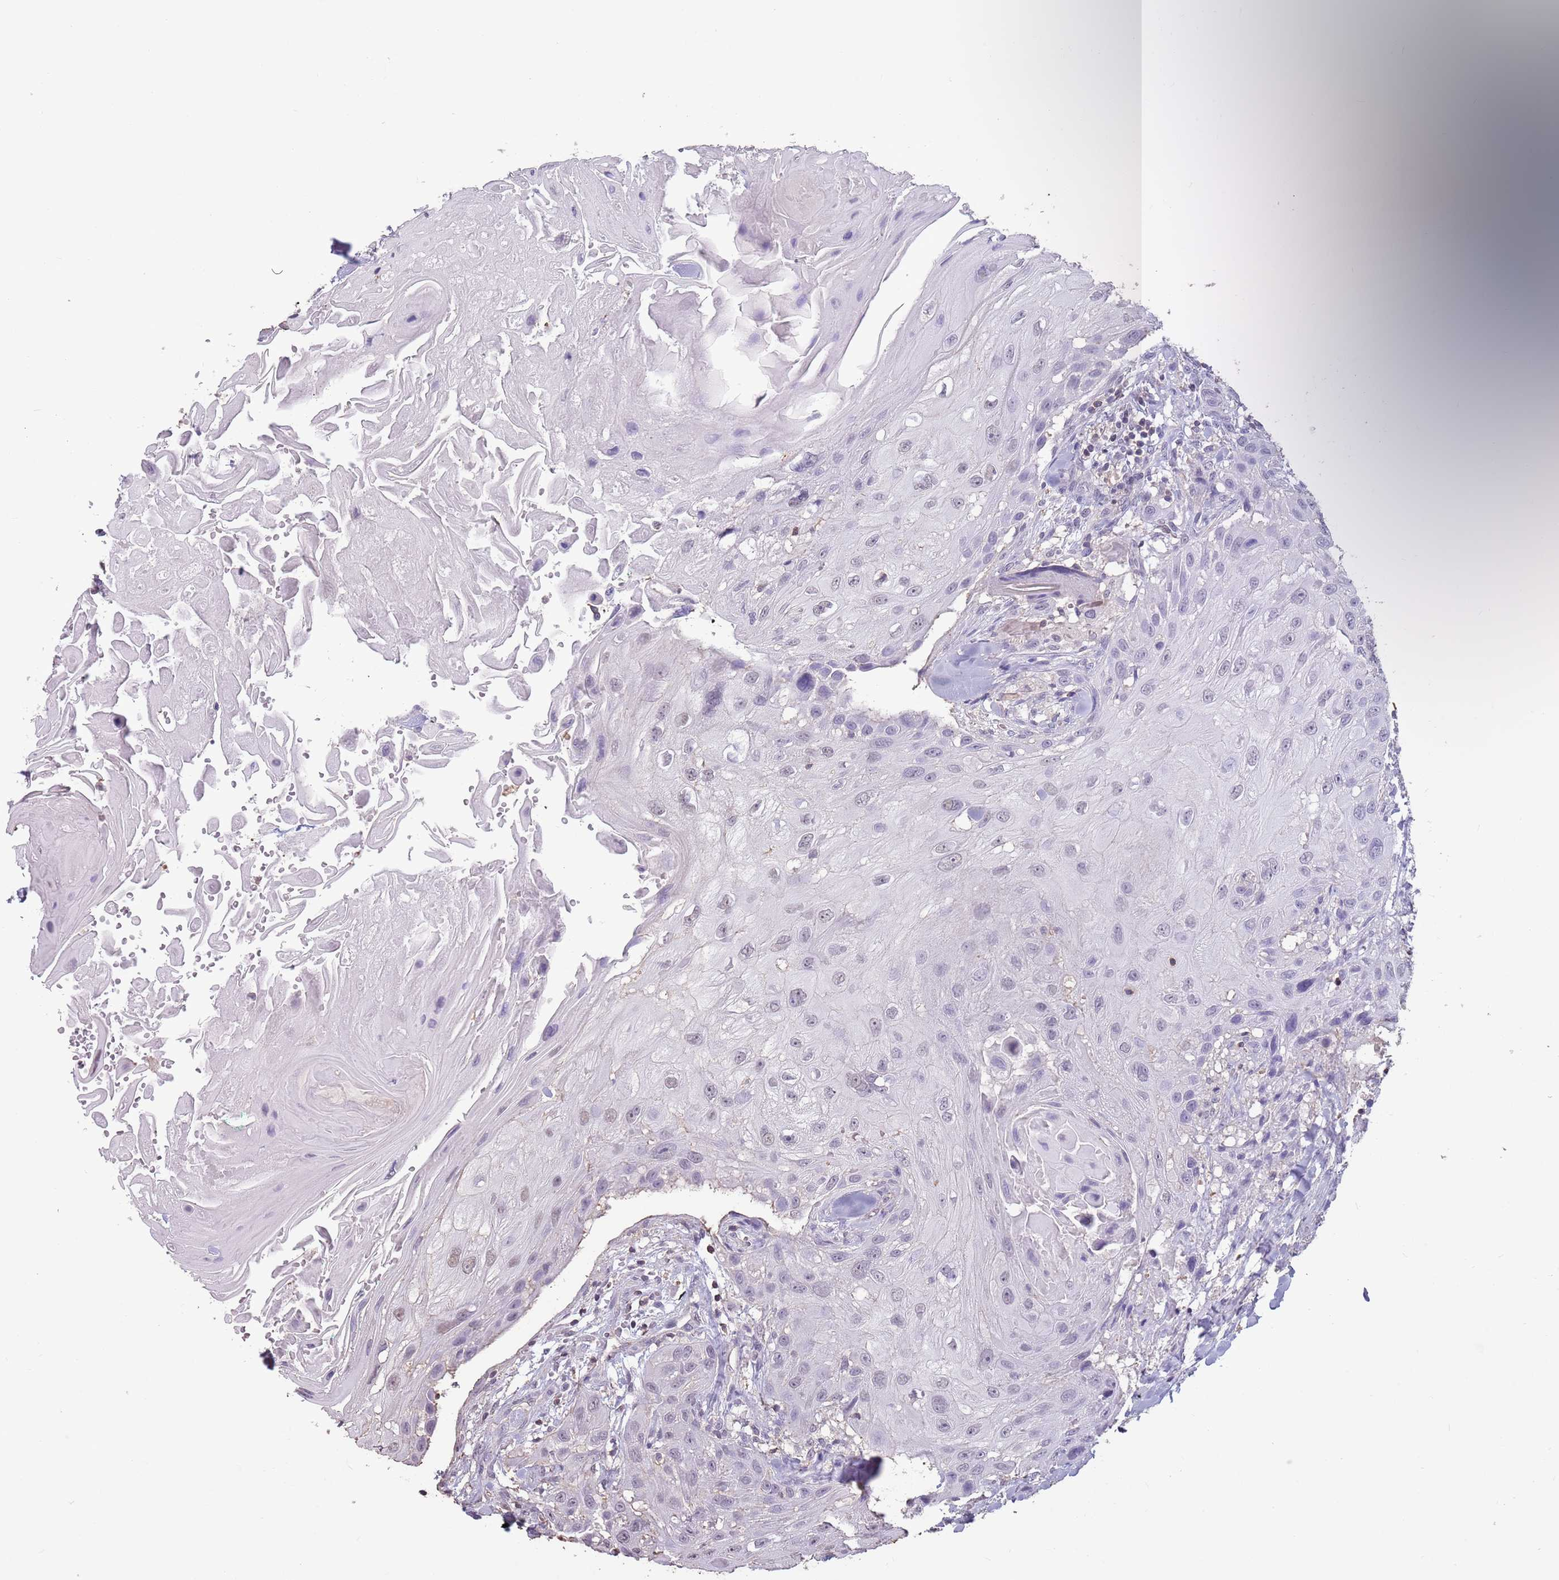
{"staining": {"intensity": "weak", "quantity": "<25%", "location": "nuclear"}, "tissue": "head and neck cancer", "cell_type": "Tumor cells", "image_type": "cancer", "snomed": [{"axis": "morphology", "description": "Squamous cell carcinoma, NOS"}, {"axis": "topography", "description": "Head-Neck"}], "caption": "Head and neck cancer (squamous cell carcinoma) was stained to show a protein in brown. There is no significant expression in tumor cells. Brightfield microscopy of IHC stained with DAB (3,3'-diaminobenzidine) (brown) and hematoxylin (blue), captured at high magnification.", "gene": "SUN5", "patient": {"sex": "male", "age": 81}}